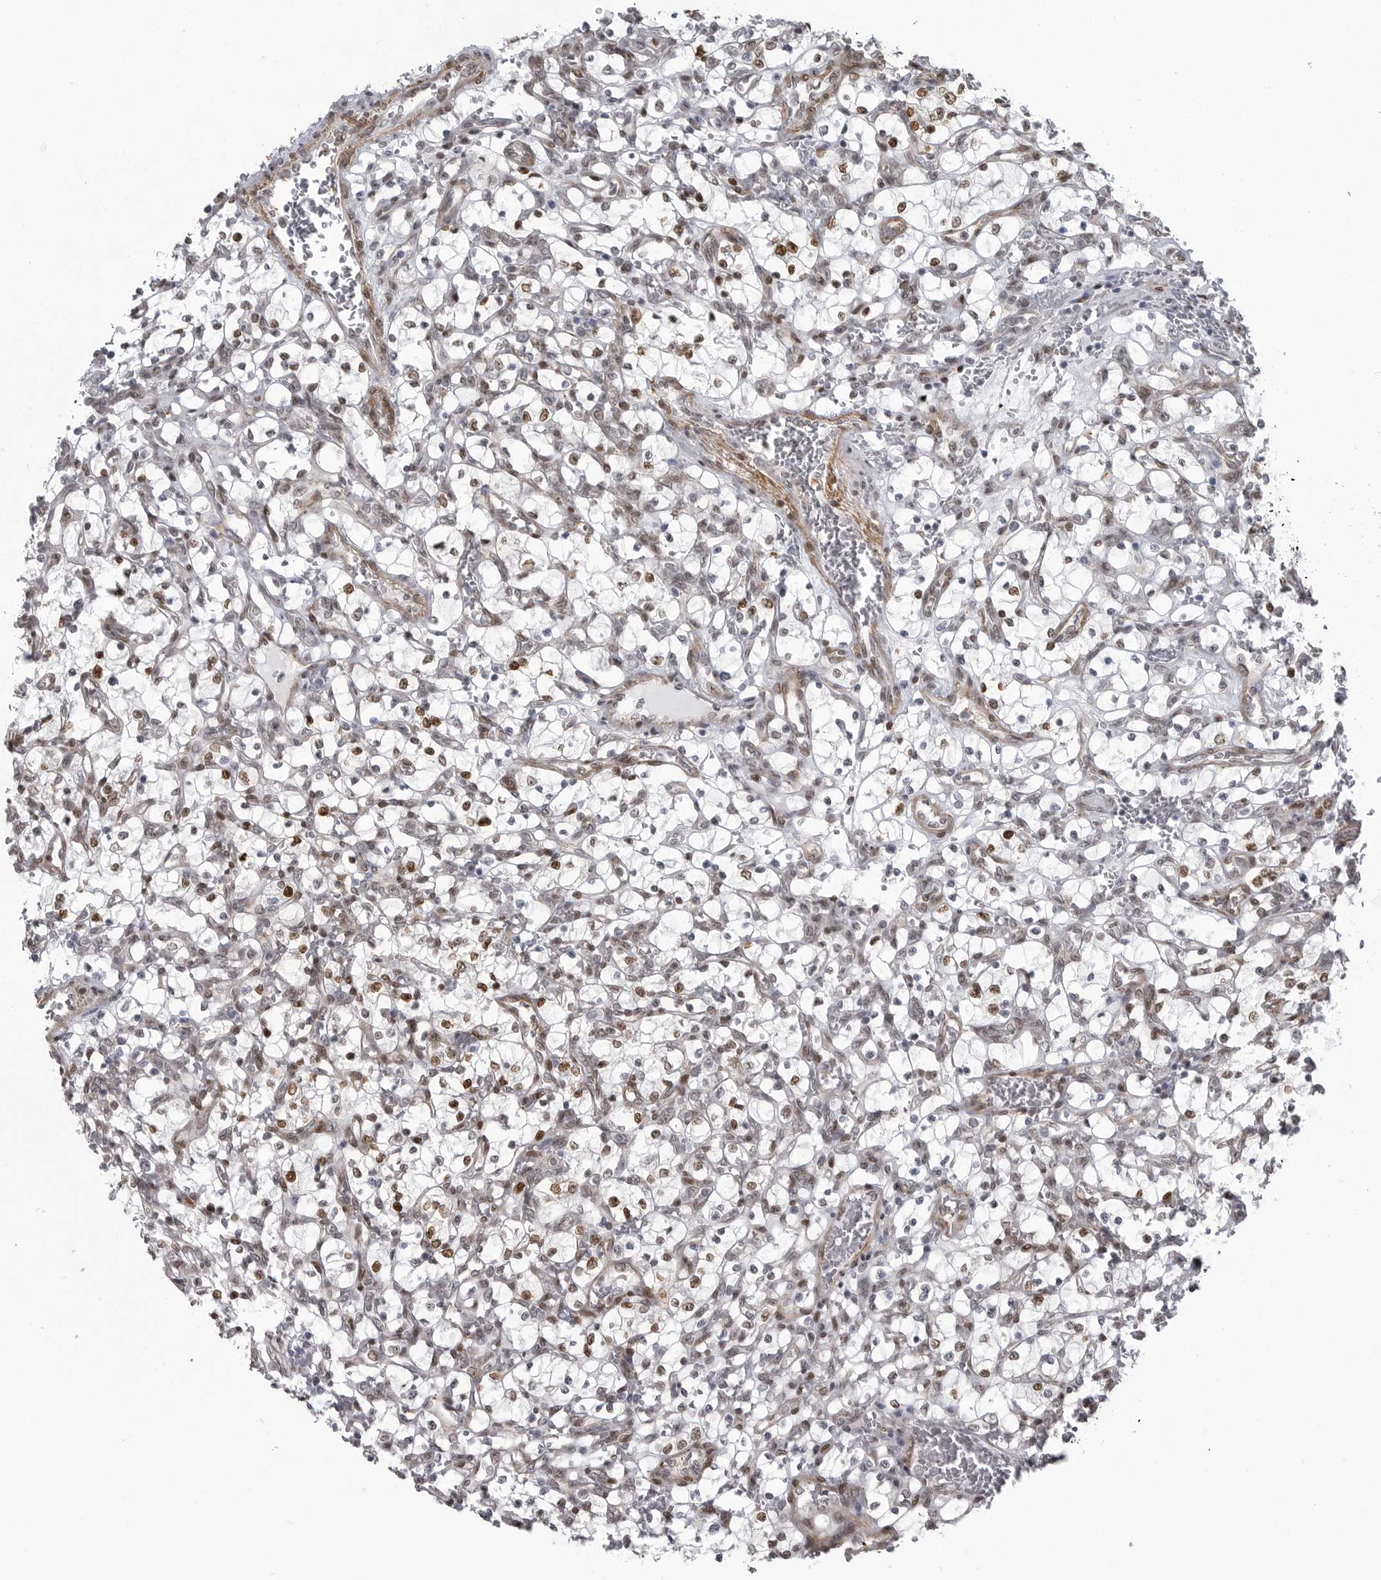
{"staining": {"intensity": "moderate", "quantity": ">75%", "location": "nuclear"}, "tissue": "renal cancer", "cell_type": "Tumor cells", "image_type": "cancer", "snomed": [{"axis": "morphology", "description": "Adenocarcinoma, NOS"}, {"axis": "topography", "description": "Kidney"}], "caption": "Approximately >75% of tumor cells in human renal cancer demonstrate moderate nuclear protein staining as visualized by brown immunohistochemical staining.", "gene": "HMGN3", "patient": {"sex": "female", "age": 69}}